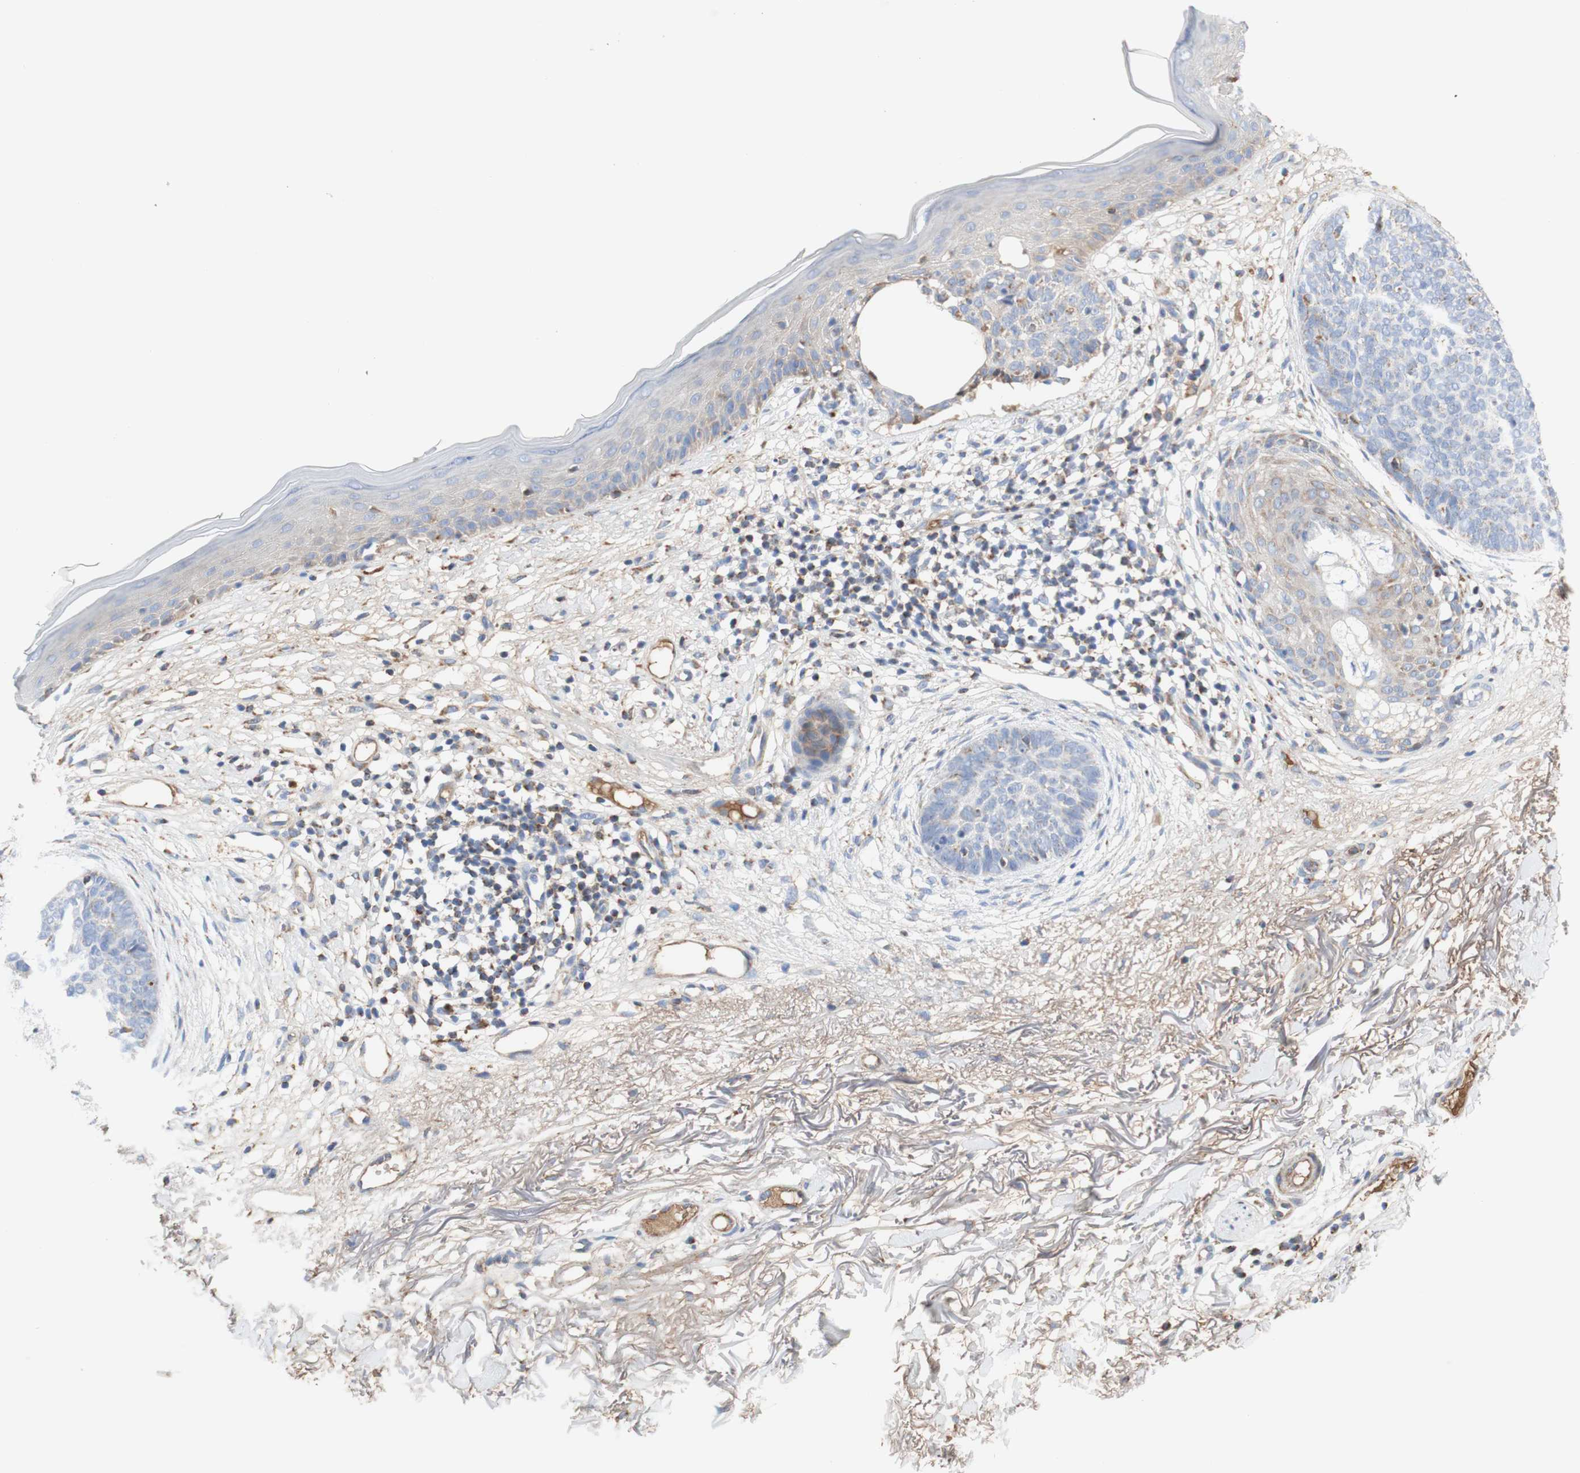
{"staining": {"intensity": "negative", "quantity": "none", "location": "none"}, "tissue": "skin cancer", "cell_type": "Tumor cells", "image_type": "cancer", "snomed": [{"axis": "morphology", "description": "Basal cell carcinoma"}, {"axis": "topography", "description": "Skin"}], "caption": "Tumor cells are negative for protein expression in human skin cancer (basal cell carcinoma).", "gene": "SDHB", "patient": {"sex": "female", "age": 70}}